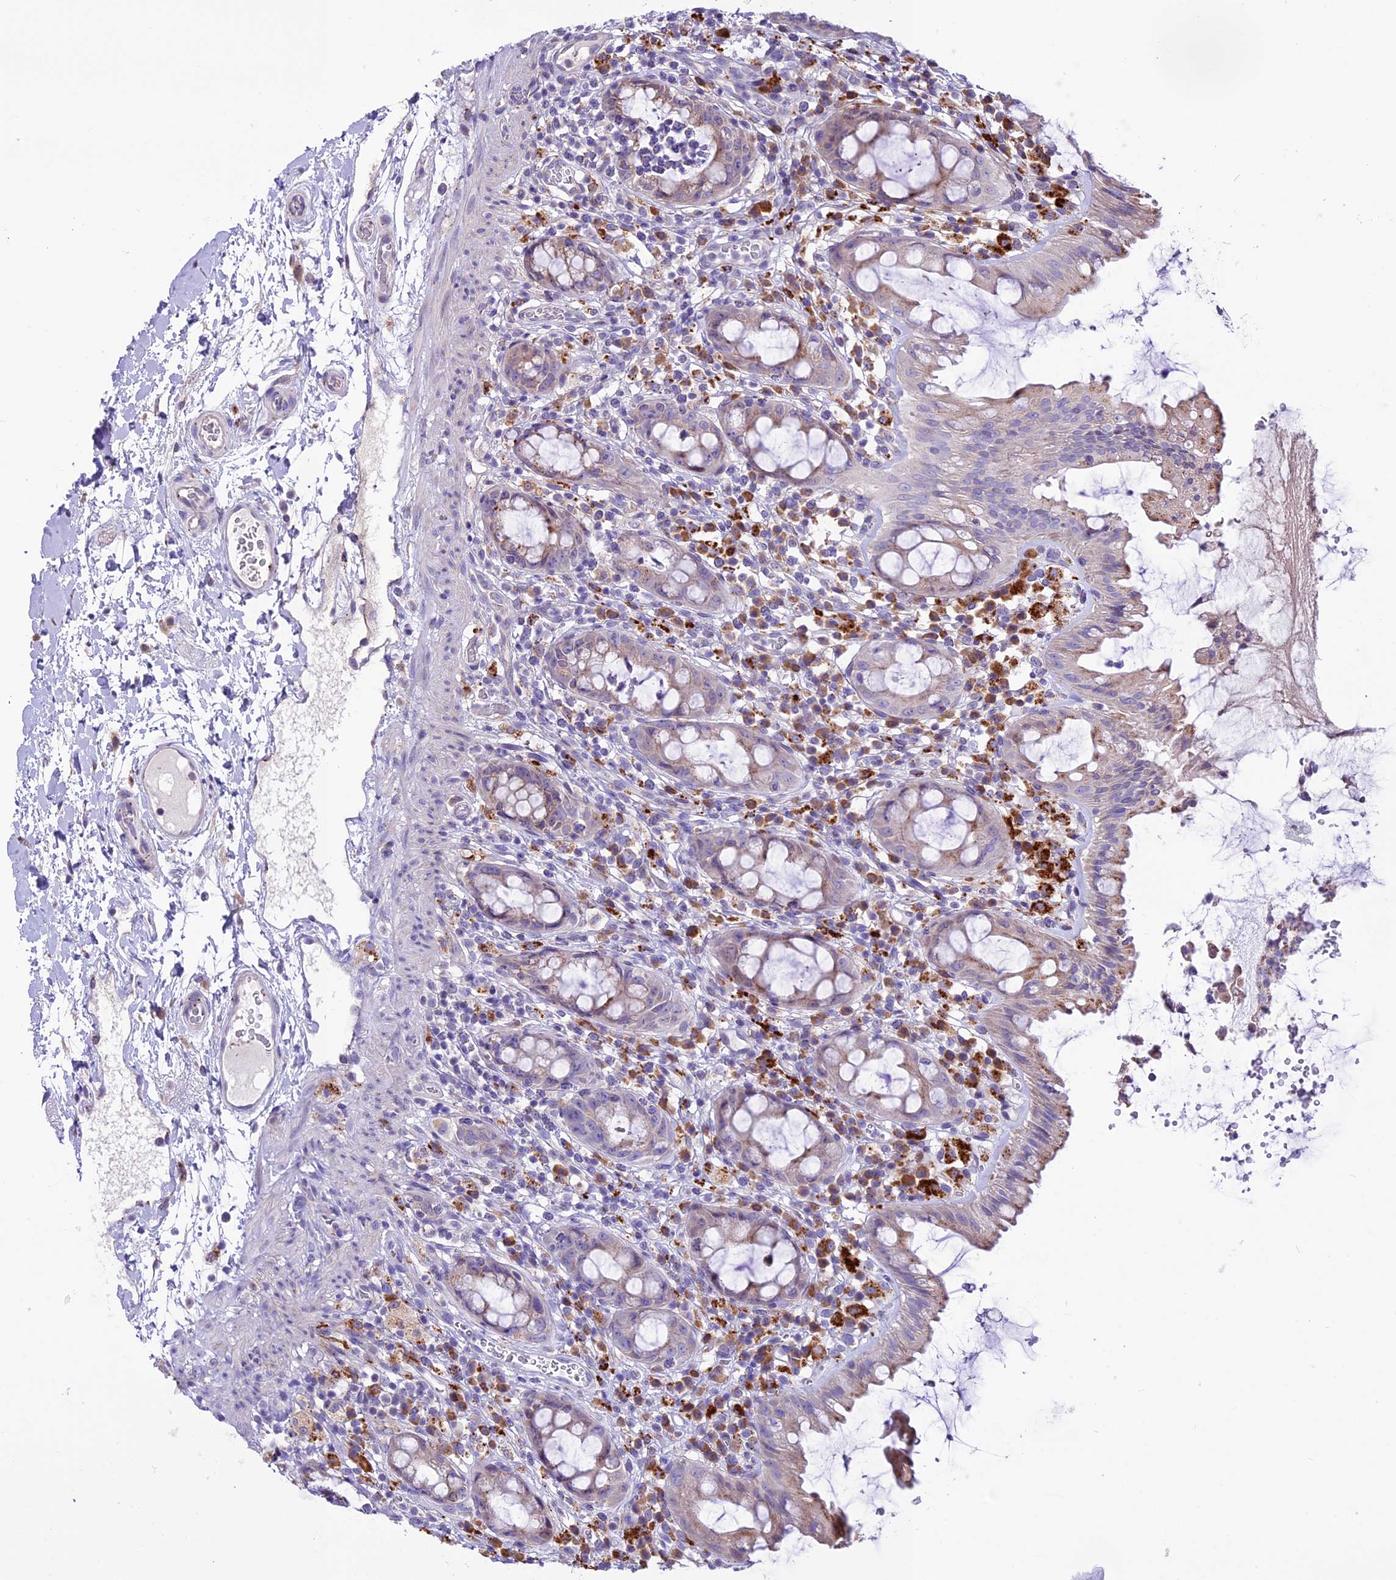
{"staining": {"intensity": "moderate", "quantity": "25%-75%", "location": "cytoplasmic/membranous"}, "tissue": "rectum", "cell_type": "Glandular cells", "image_type": "normal", "snomed": [{"axis": "morphology", "description": "Normal tissue, NOS"}, {"axis": "topography", "description": "Rectum"}], "caption": "Immunohistochemistry (IHC) (DAB) staining of normal human rectum displays moderate cytoplasmic/membranous protein positivity in about 25%-75% of glandular cells. (DAB (3,3'-diaminobenzidine) IHC with brightfield microscopy, high magnification).", "gene": "THRSP", "patient": {"sex": "female", "age": 57}}